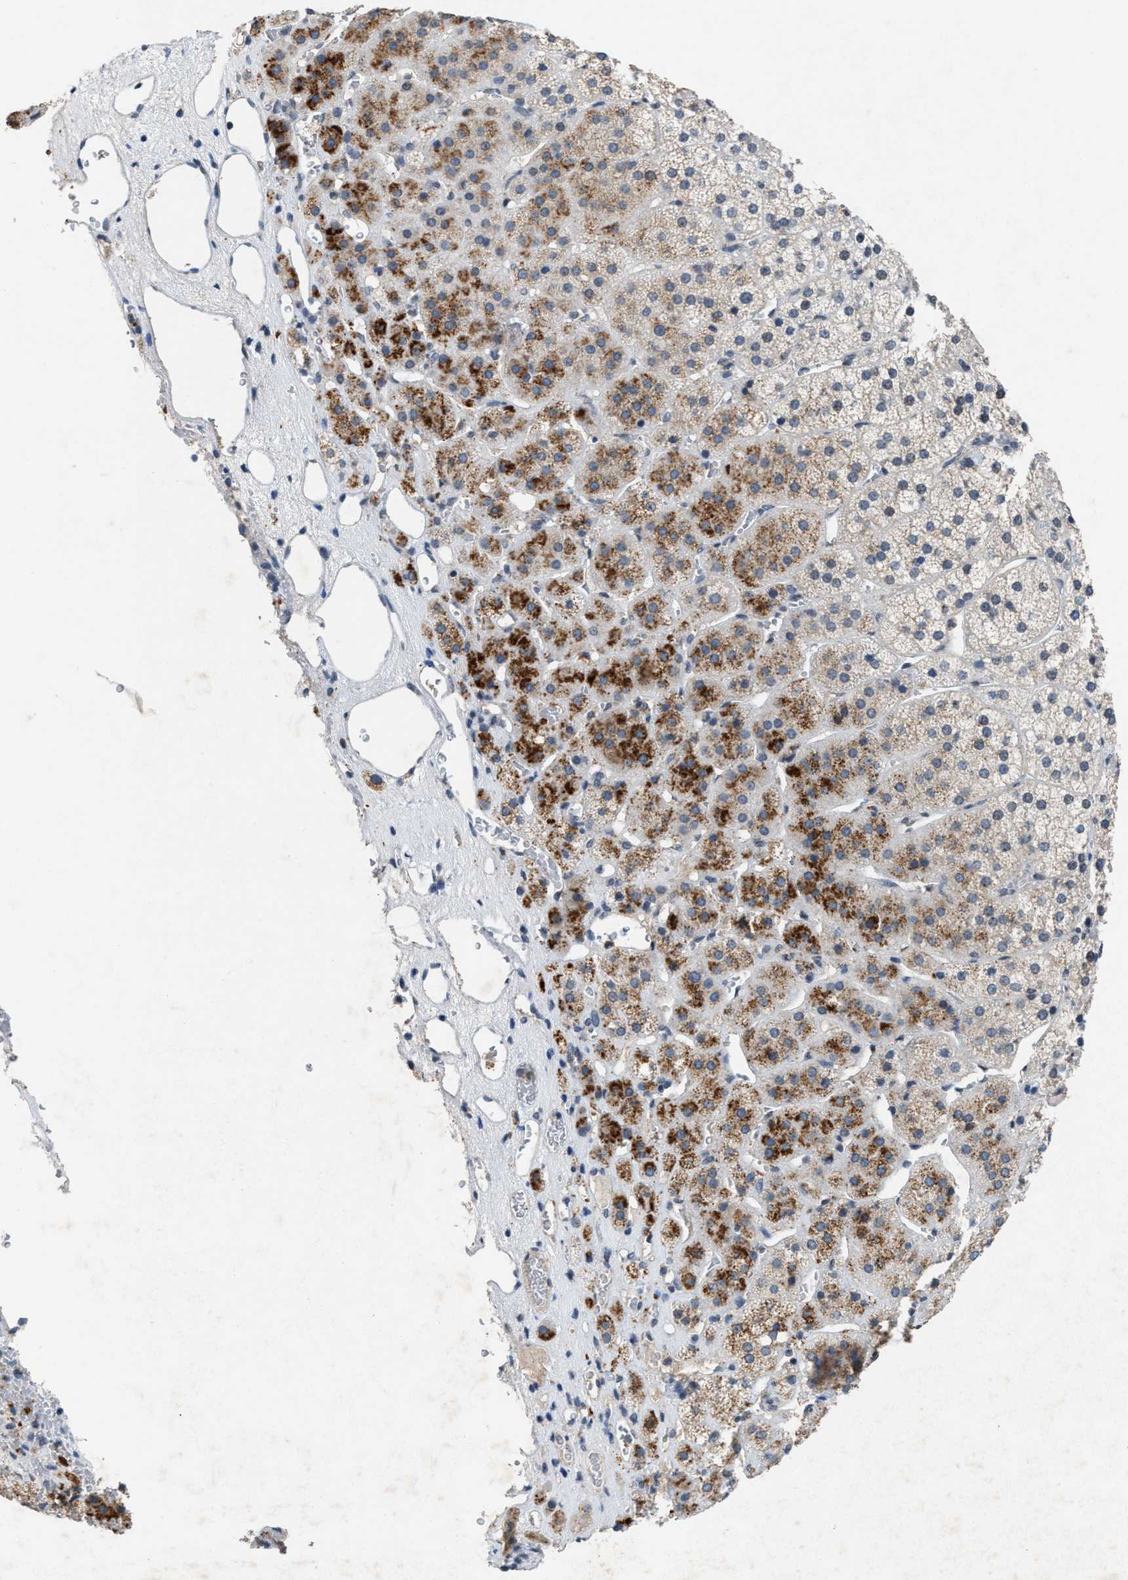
{"staining": {"intensity": "moderate", "quantity": "25%-75%", "location": "cytoplasmic/membranous"}, "tissue": "adrenal gland", "cell_type": "Glandular cells", "image_type": "normal", "snomed": [{"axis": "morphology", "description": "Normal tissue, NOS"}, {"axis": "topography", "description": "Adrenal gland"}], "caption": "The immunohistochemical stain highlights moderate cytoplasmic/membranous expression in glandular cells of benign adrenal gland. (Stains: DAB (3,3'-diaminobenzidine) in brown, nuclei in blue, Microscopy: brightfield microscopy at high magnification).", "gene": "SLC5A5", "patient": {"sex": "female", "age": 44}}